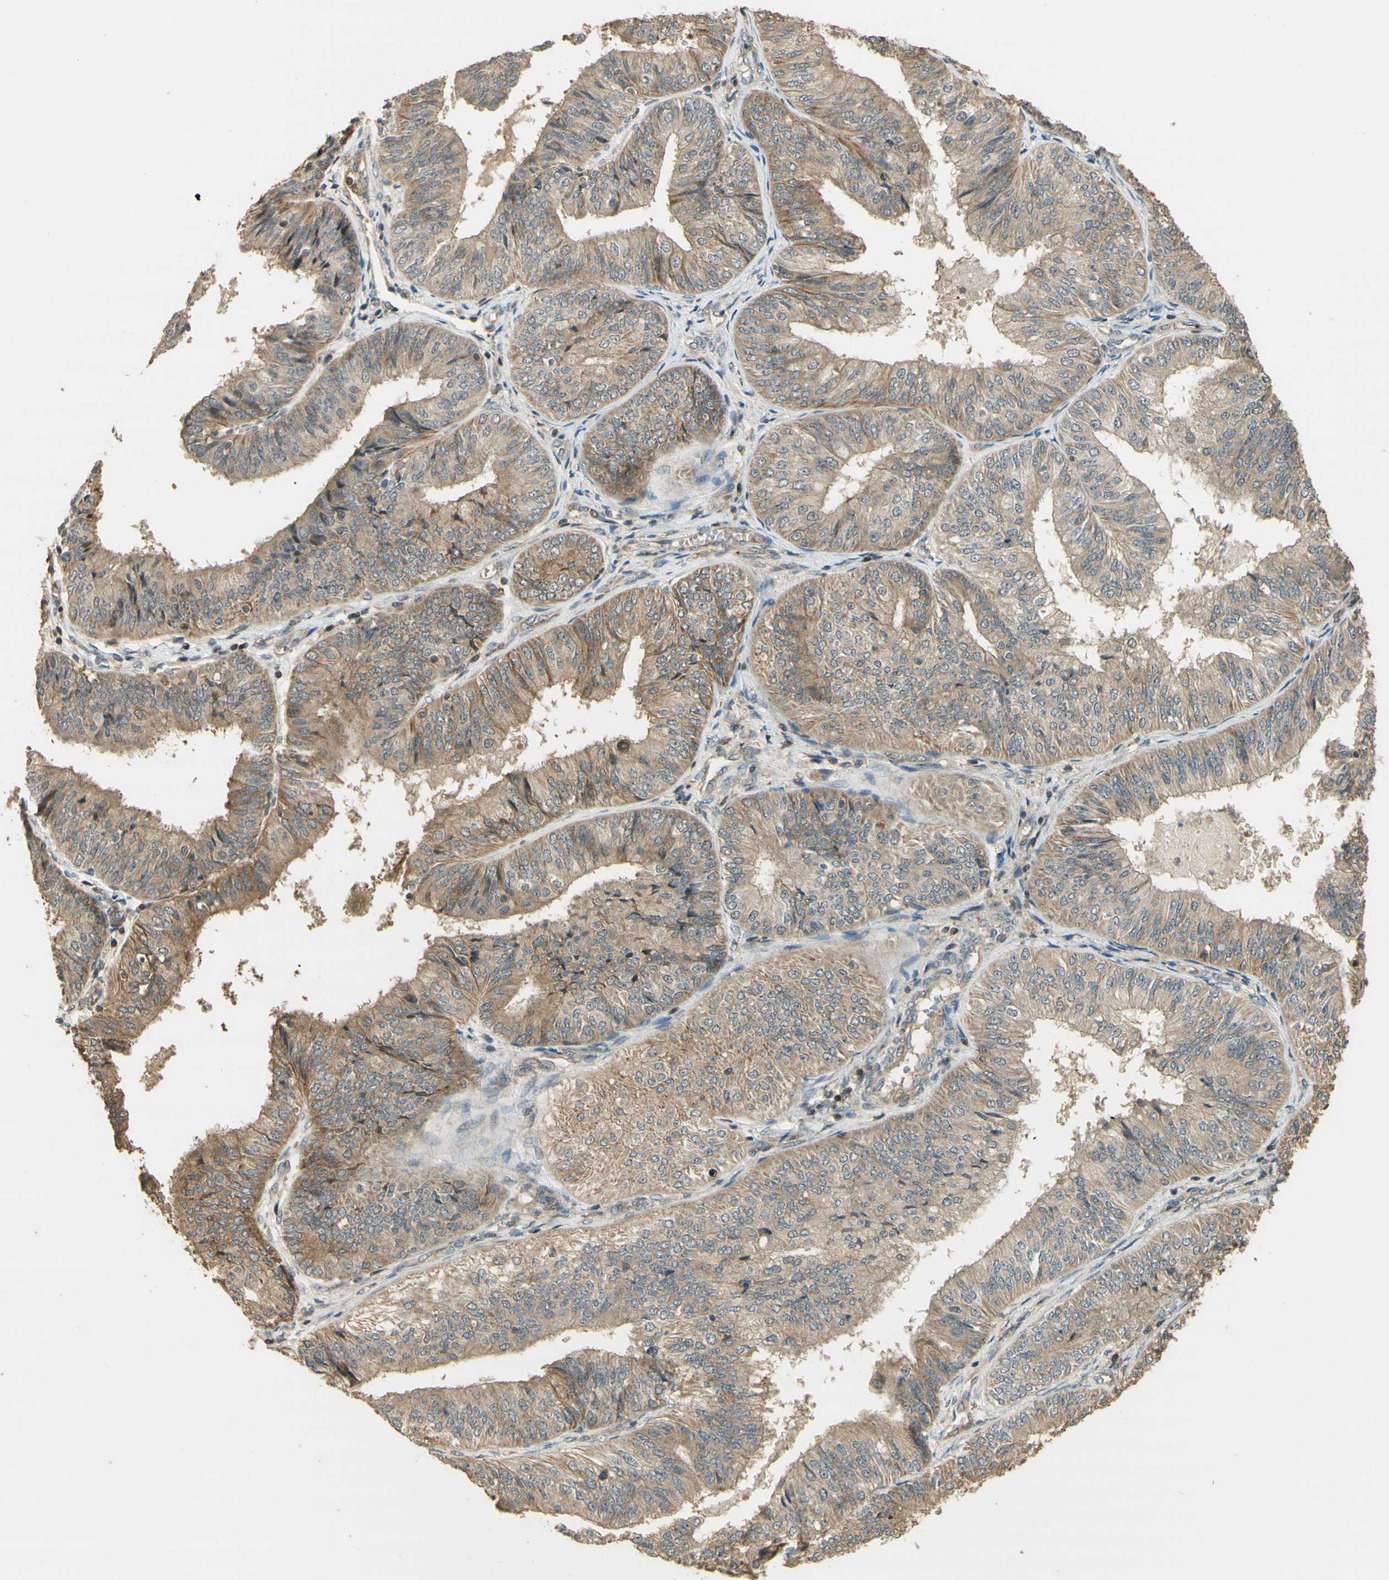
{"staining": {"intensity": "weak", "quantity": ">75%", "location": "cytoplasmic/membranous"}, "tissue": "endometrial cancer", "cell_type": "Tumor cells", "image_type": "cancer", "snomed": [{"axis": "morphology", "description": "Adenocarcinoma, NOS"}, {"axis": "topography", "description": "Endometrium"}], "caption": "Protein staining of adenocarcinoma (endometrial) tissue shows weak cytoplasmic/membranous expression in about >75% of tumor cells.", "gene": "AGER", "patient": {"sex": "female", "age": 58}}